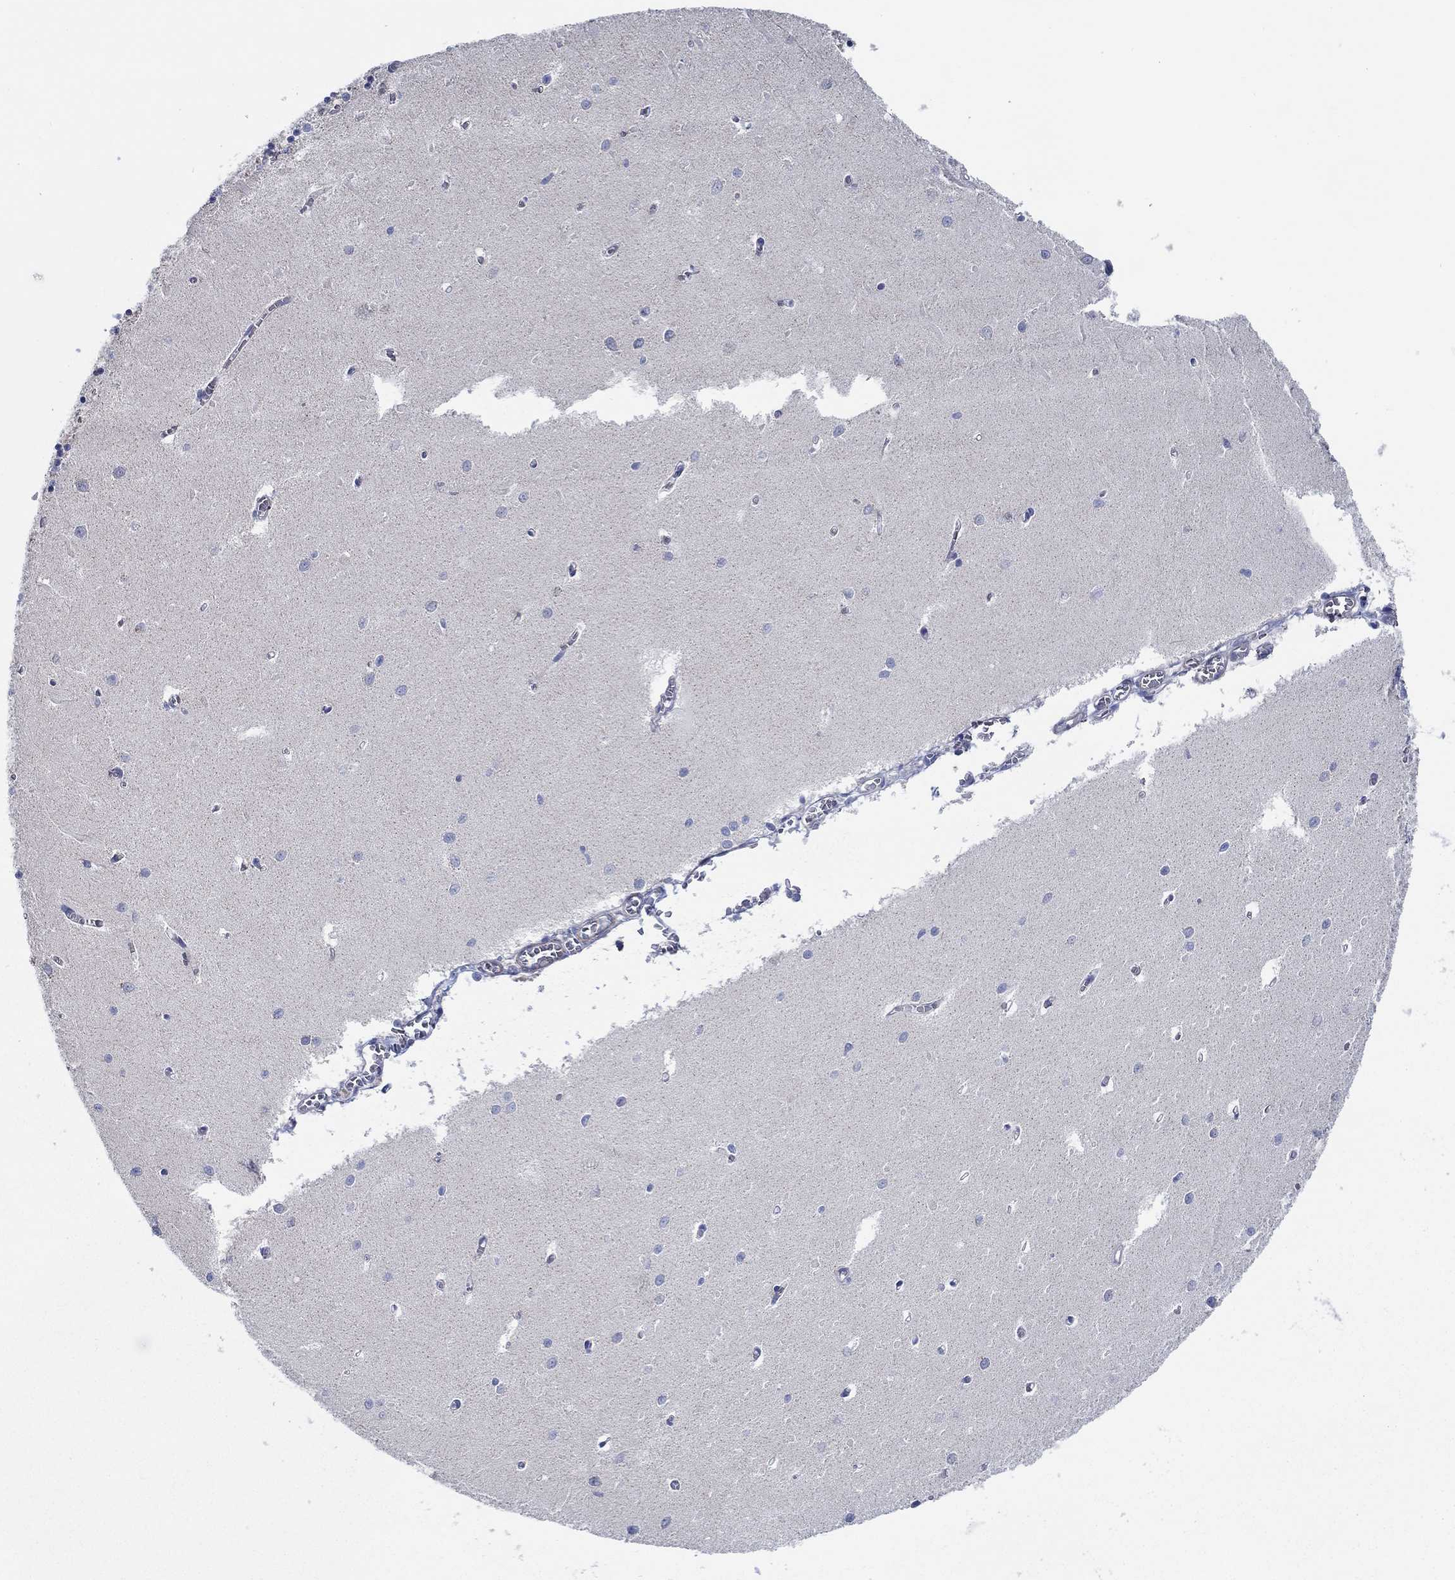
{"staining": {"intensity": "negative", "quantity": "none", "location": "none"}, "tissue": "cerebellum", "cell_type": "Cells in granular layer", "image_type": "normal", "snomed": [{"axis": "morphology", "description": "Normal tissue, NOS"}, {"axis": "topography", "description": "Cerebellum"}], "caption": "A high-resolution image shows IHC staining of benign cerebellum, which shows no significant staining in cells in granular layer.", "gene": "FMN1", "patient": {"sex": "female", "age": 64}}